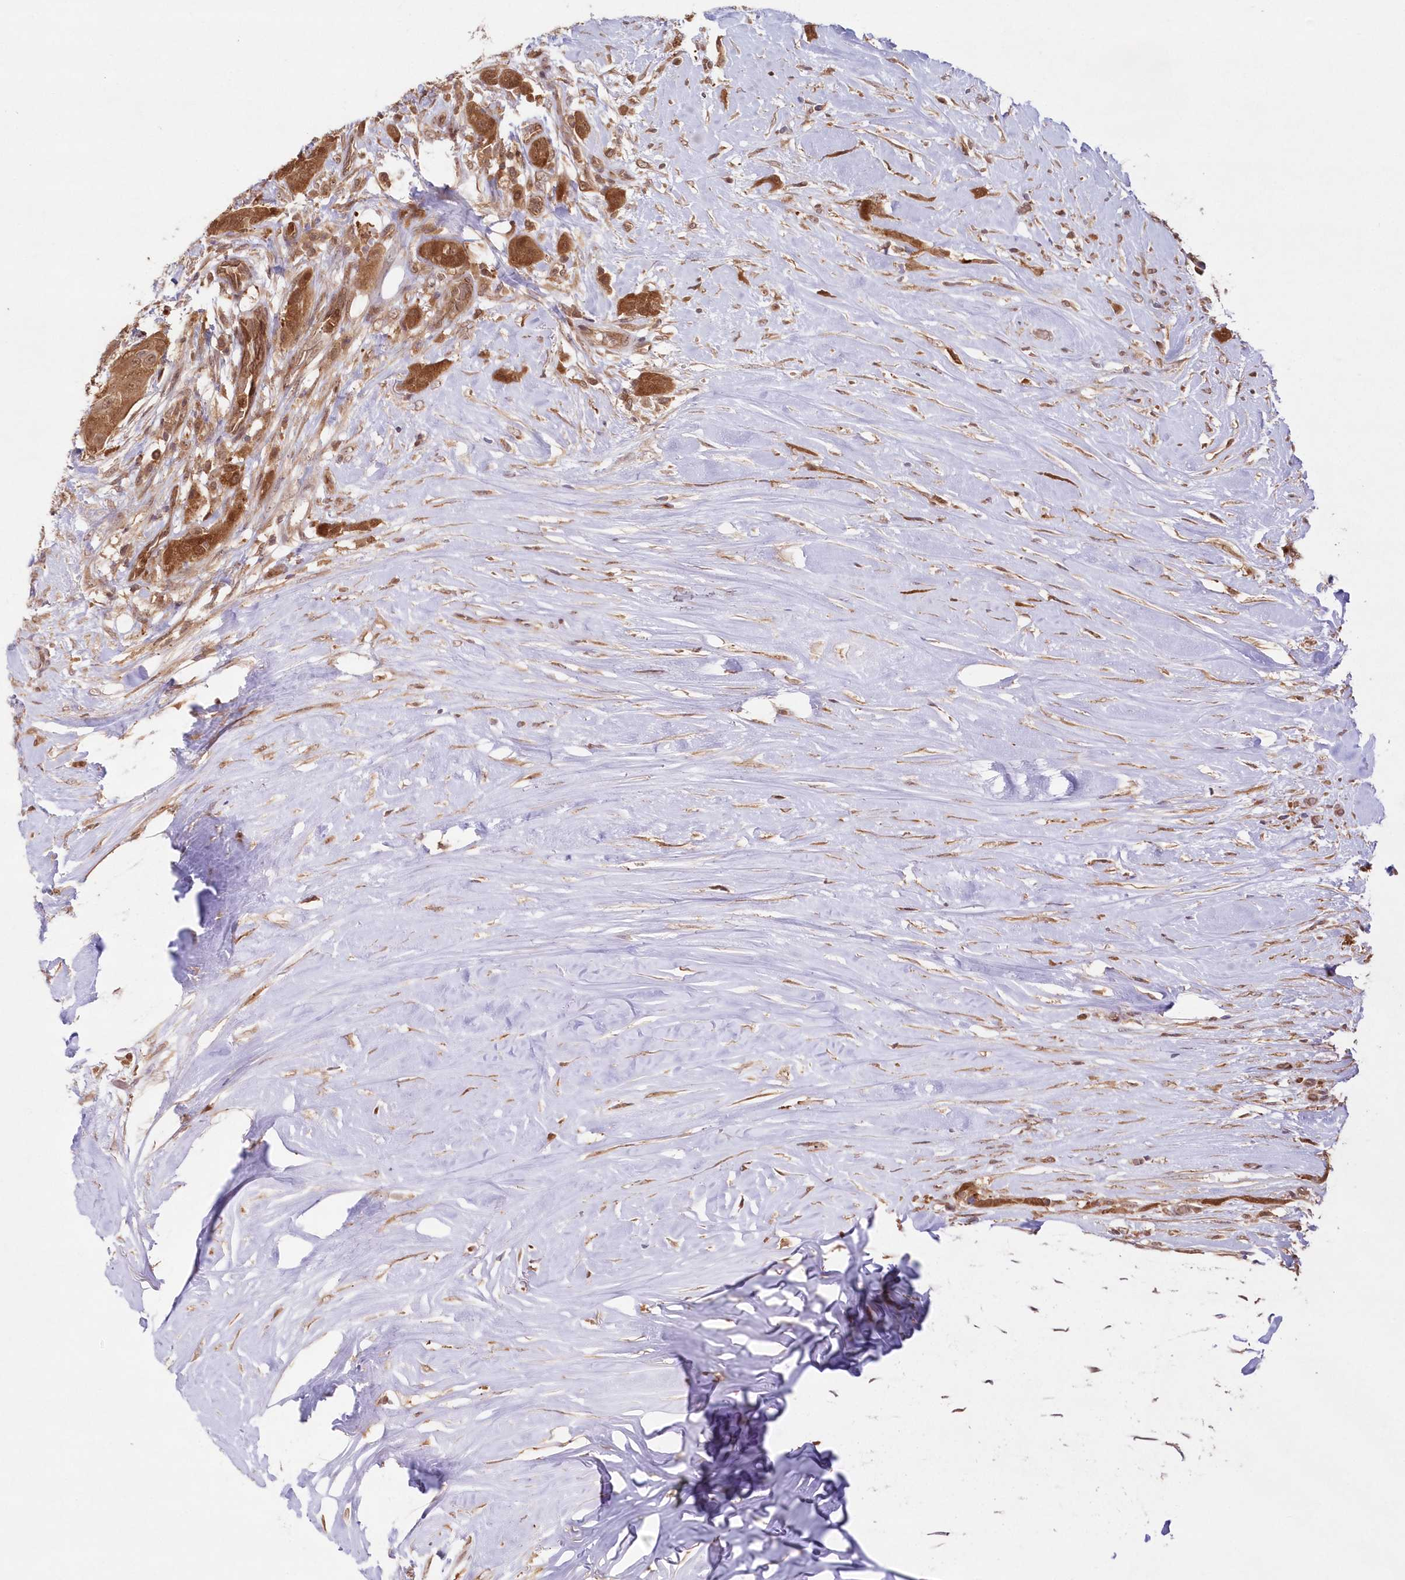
{"staining": {"intensity": "moderate", "quantity": ">75%", "location": "cytoplasmic/membranous"}, "tissue": "thyroid cancer", "cell_type": "Tumor cells", "image_type": "cancer", "snomed": [{"axis": "morphology", "description": "Papillary adenocarcinoma, NOS"}, {"axis": "topography", "description": "Thyroid gland"}], "caption": "About >75% of tumor cells in thyroid papillary adenocarcinoma demonstrate moderate cytoplasmic/membranous protein positivity as visualized by brown immunohistochemical staining.", "gene": "GBE1", "patient": {"sex": "female", "age": 59}}